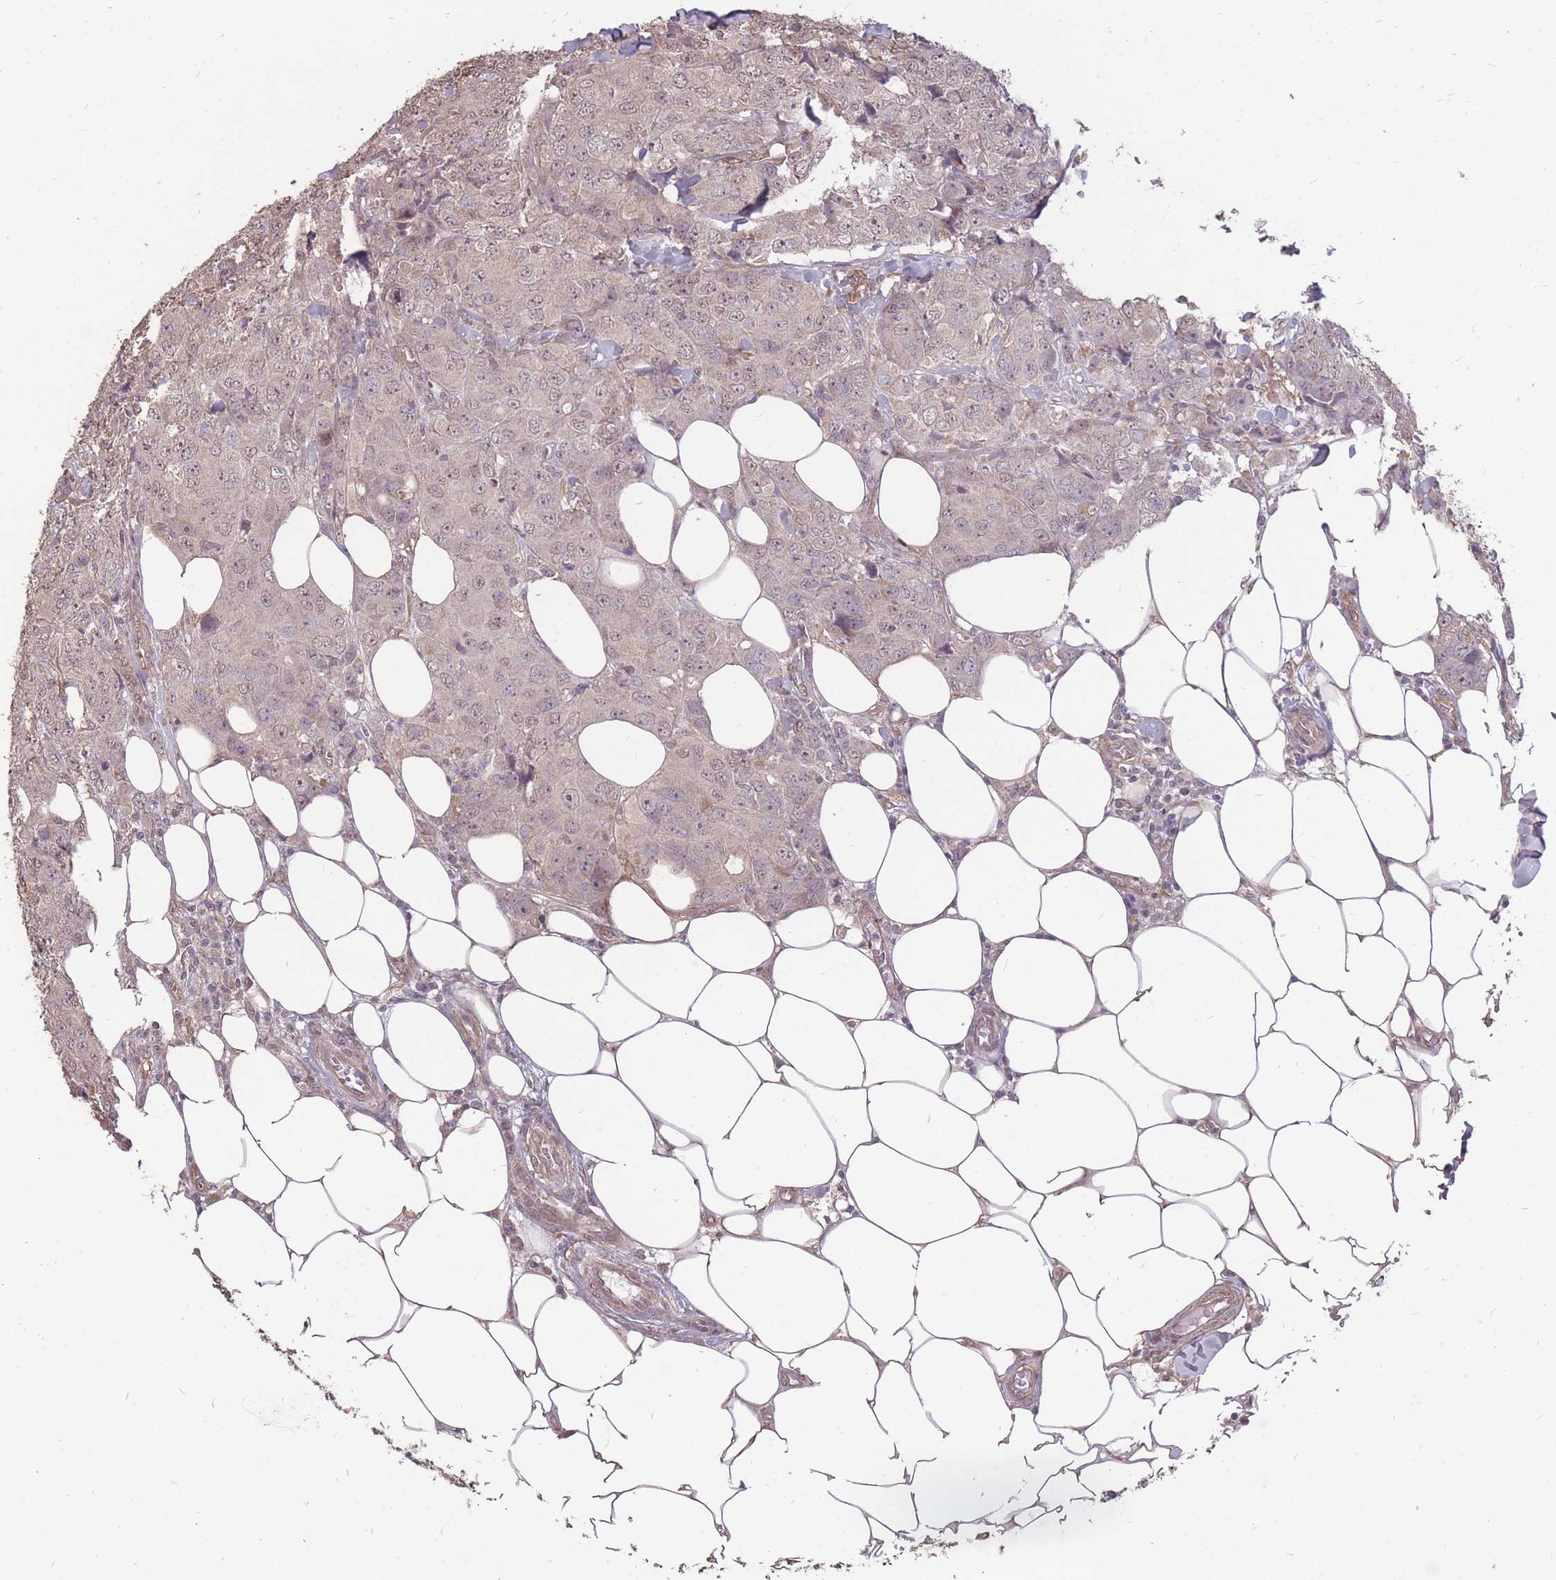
{"staining": {"intensity": "weak", "quantity": "25%-75%", "location": "nuclear"}, "tissue": "breast cancer", "cell_type": "Tumor cells", "image_type": "cancer", "snomed": [{"axis": "morphology", "description": "Duct carcinoma"}, {"axis": "topography", "description": "Breast"}], "caption": "Immunohistochemistry histopathology image of human breast cancer (infiltrating ductal carcinoma) stained for a protein (brown), which demonstrates low levels of weak nuclear staining in about 25%-75% of tumor cells.", "gene": "DYNC1LI2", "patient": {"sex": "female", "age": 43}}